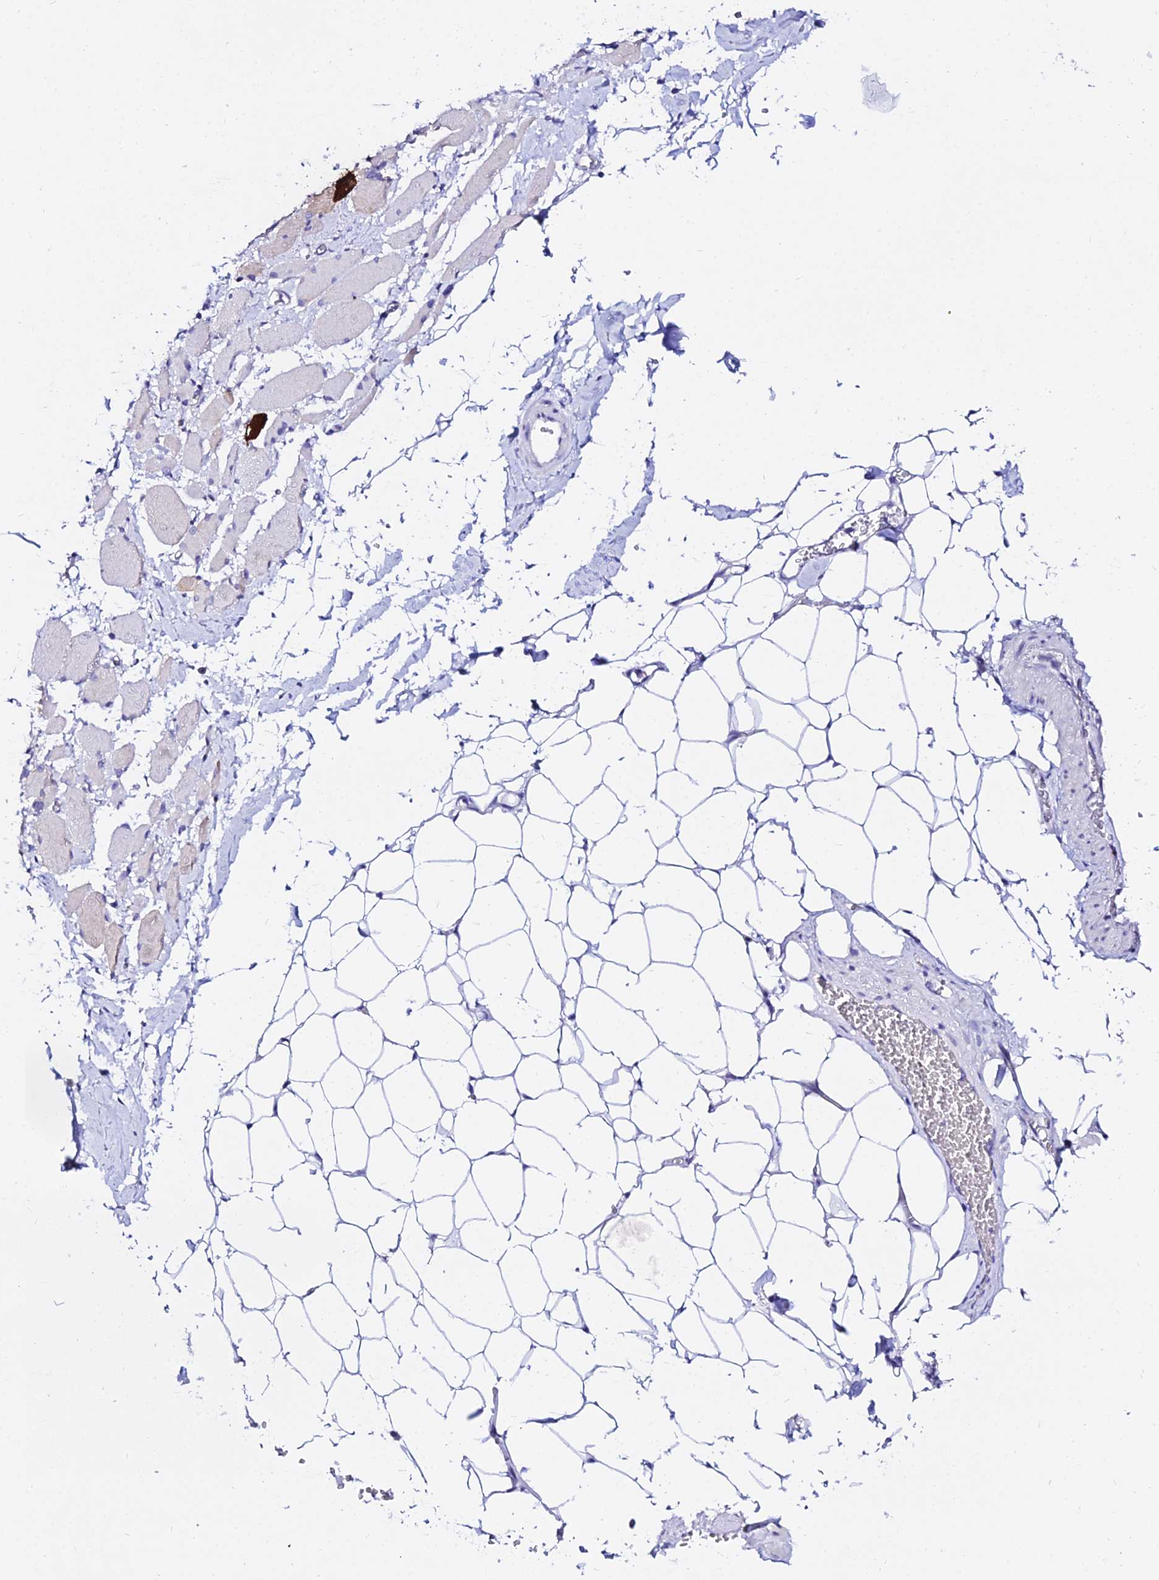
{"staining": {"intensity": "weak", "quantity": "<25%", "location": "cytoplasmic/membranous"}, "tissue": "skeletal muscle", "cell_type": "Myocytes", "image_type": "normal", "snomed": [{"axis": "morphology", "description": "Normal tissue, NOS"}, {"axis": "morphology", "description": "Basal cell carcinoma"}, {"axis": "topography", "description": "Skeletal muscle"}], "caption": "High magnification brightfield microscopy of unremarkable skeletal muscle stained with DAB (brown) and counterstained with hematoxylin (blue): myocytes show no significant expression.", "gene": "ATG16L2", "patient": {"sex": "female", "age": 64}}